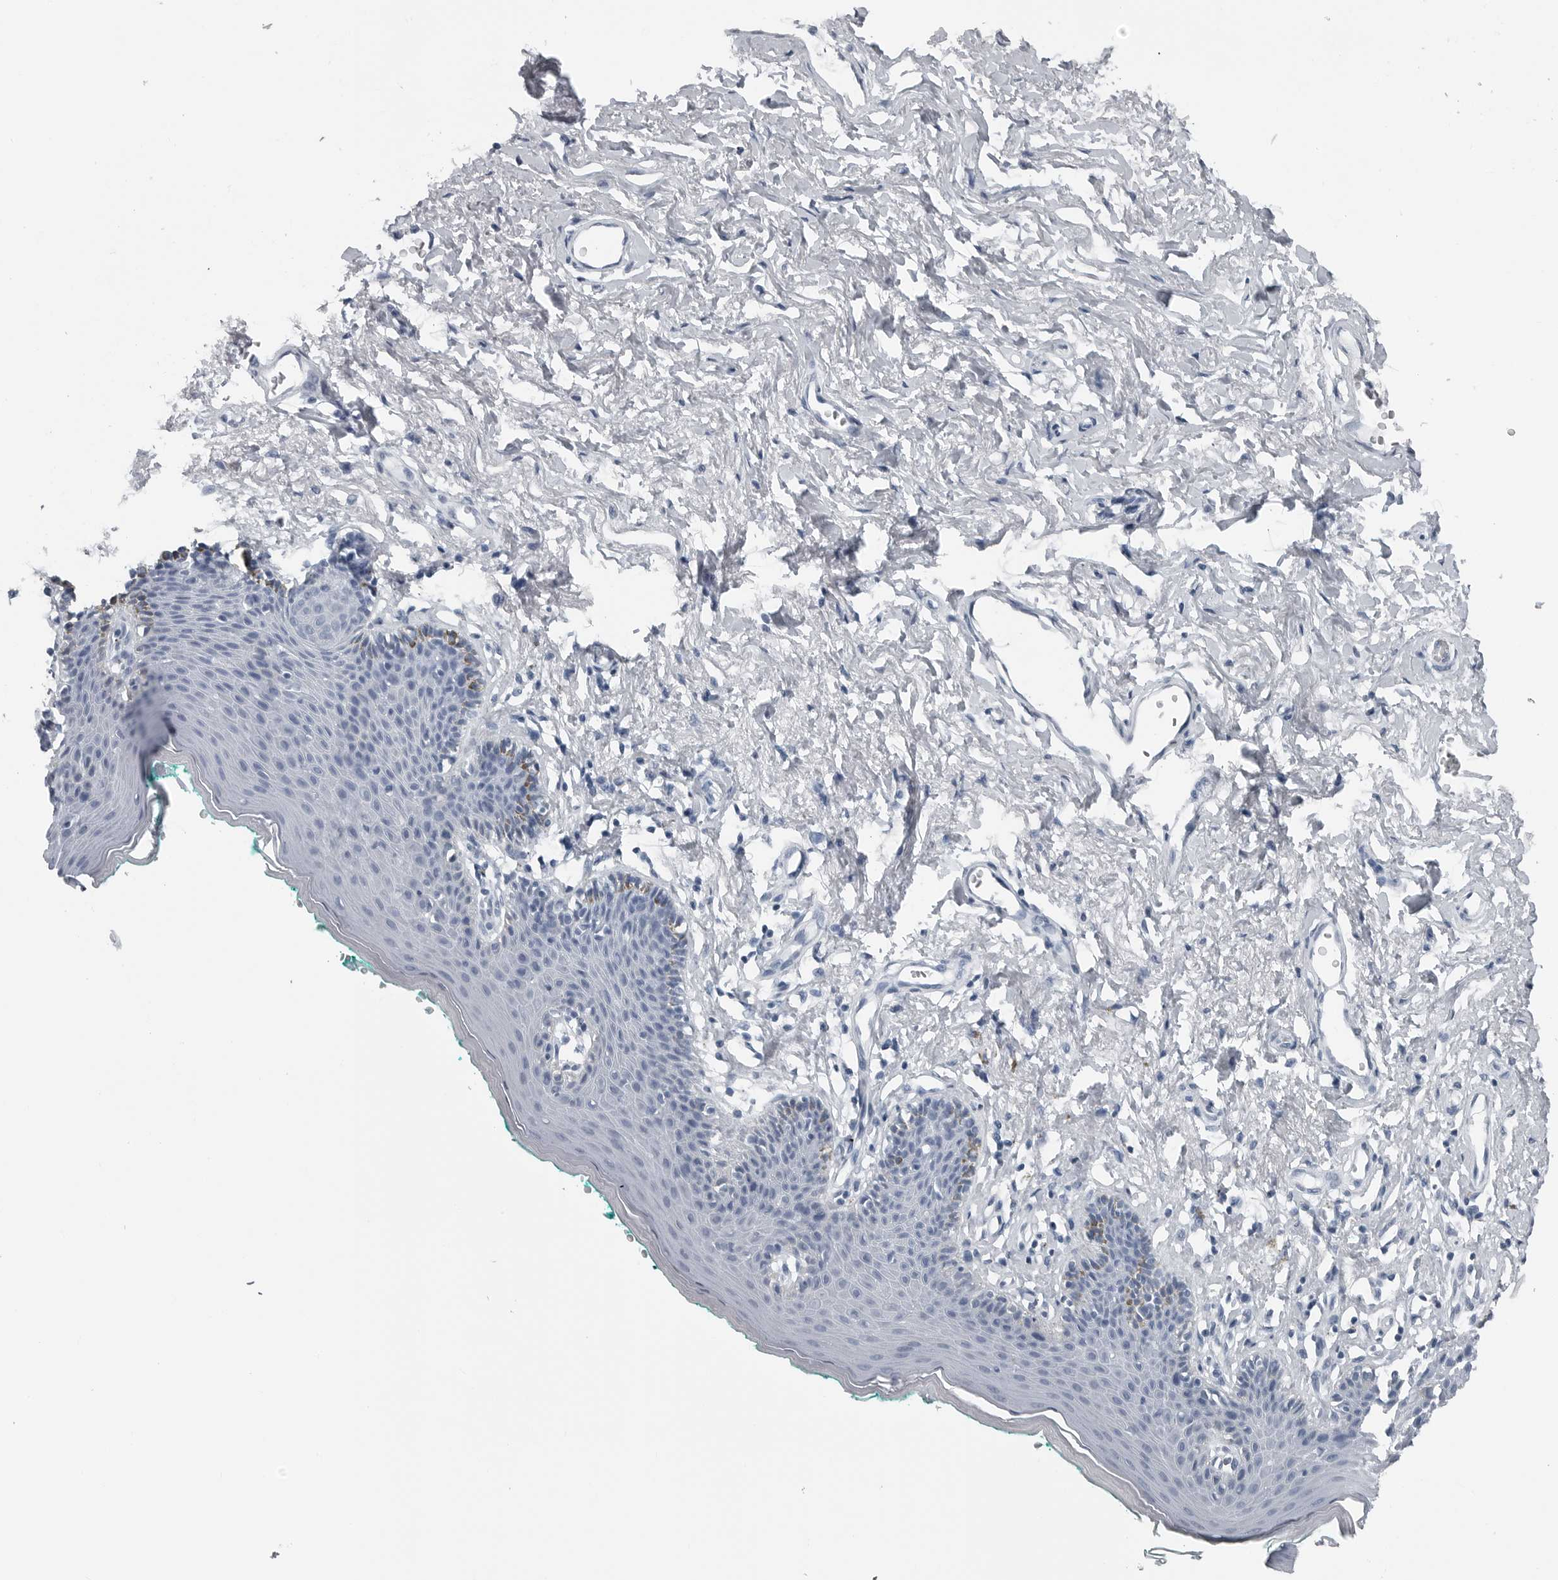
{"staining": {"intensity": "negative", "quantity": "none", "location": "none"}, "tissue": "skin", "cell_type": "Epidermal cells", "image_type": "normal", "snomed": [{"axis": "morphology", "description": "Normal tissue, NOS"}, {"axis": "topography", "description": "Vulva"}], "caption": "Immunohistochemistry (IHC) of normal human skin exhibits no positivity in epidermal cells. The staining was performed using DAB (3,3'-diaminobenzidine) to visualize the protein expression in brown, while the nuclei were stained in blue with hematoxylin (Magnification: 20x).", "gene": "SPINK1", "patient": {"sex": "female", "age": 66}}